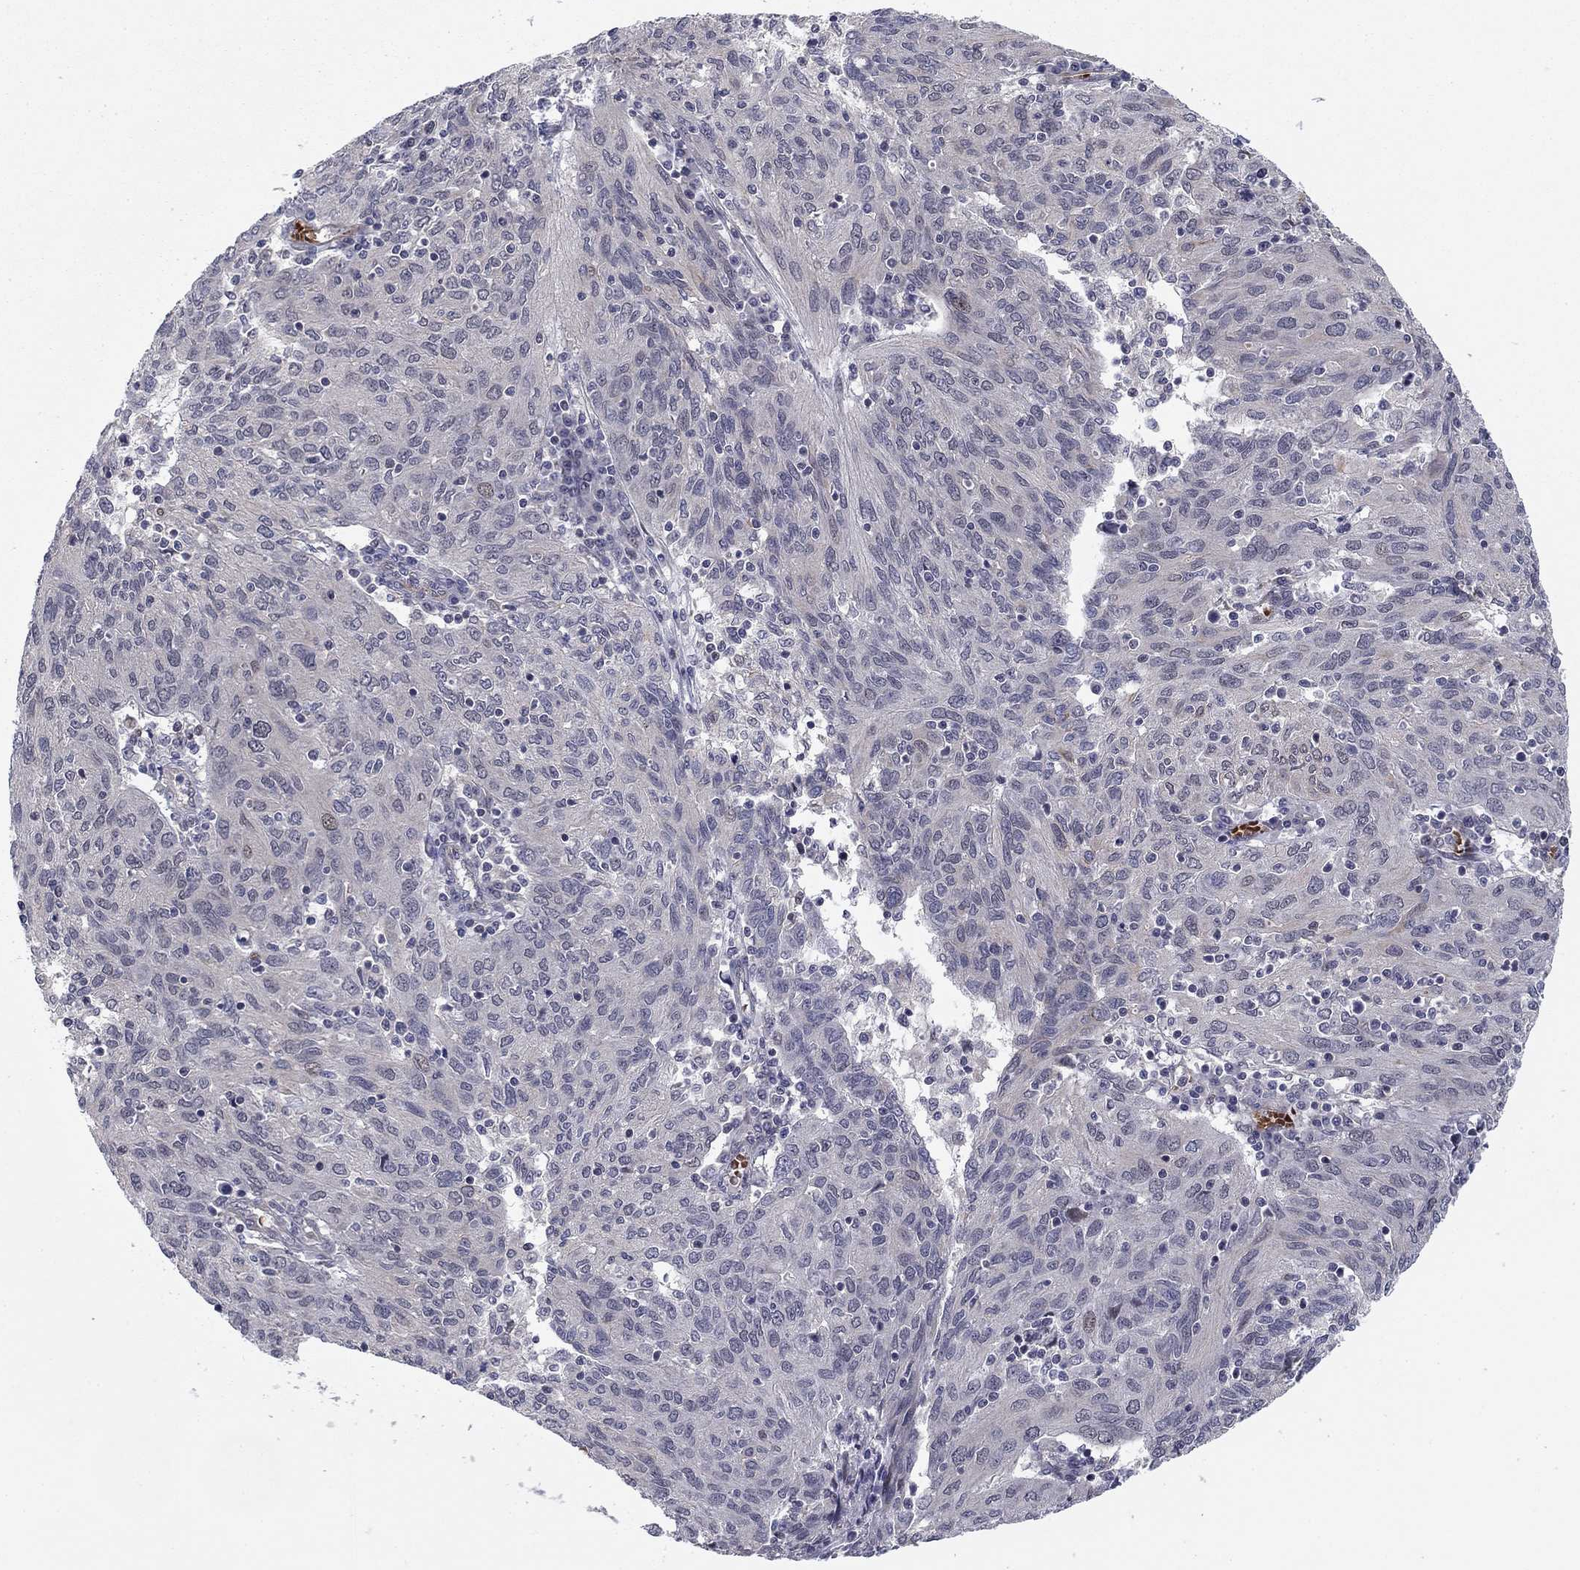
{"staining": {"intensity": "weak", "quantity": "<25%", "location": "cytoplasmic/membranous,nuclear"}, "tissue": "ovarian cancer", "cell_type": "Tumor cells", "image_type": "cancer", "snomed": [{"axis": "morphology", "description": "Carcinoma, endometroid"}, {"axis": "topography", "description": "Ovary"}], "caption": "DAB (3,3'-diaminobenzidine) immunohistochemical staining of human endometroid carcinoma (ovarian) displays no significant positivity in tumor cells.", "gene": "BCL11A", "patient": {"sex": "female", "age": 50}}